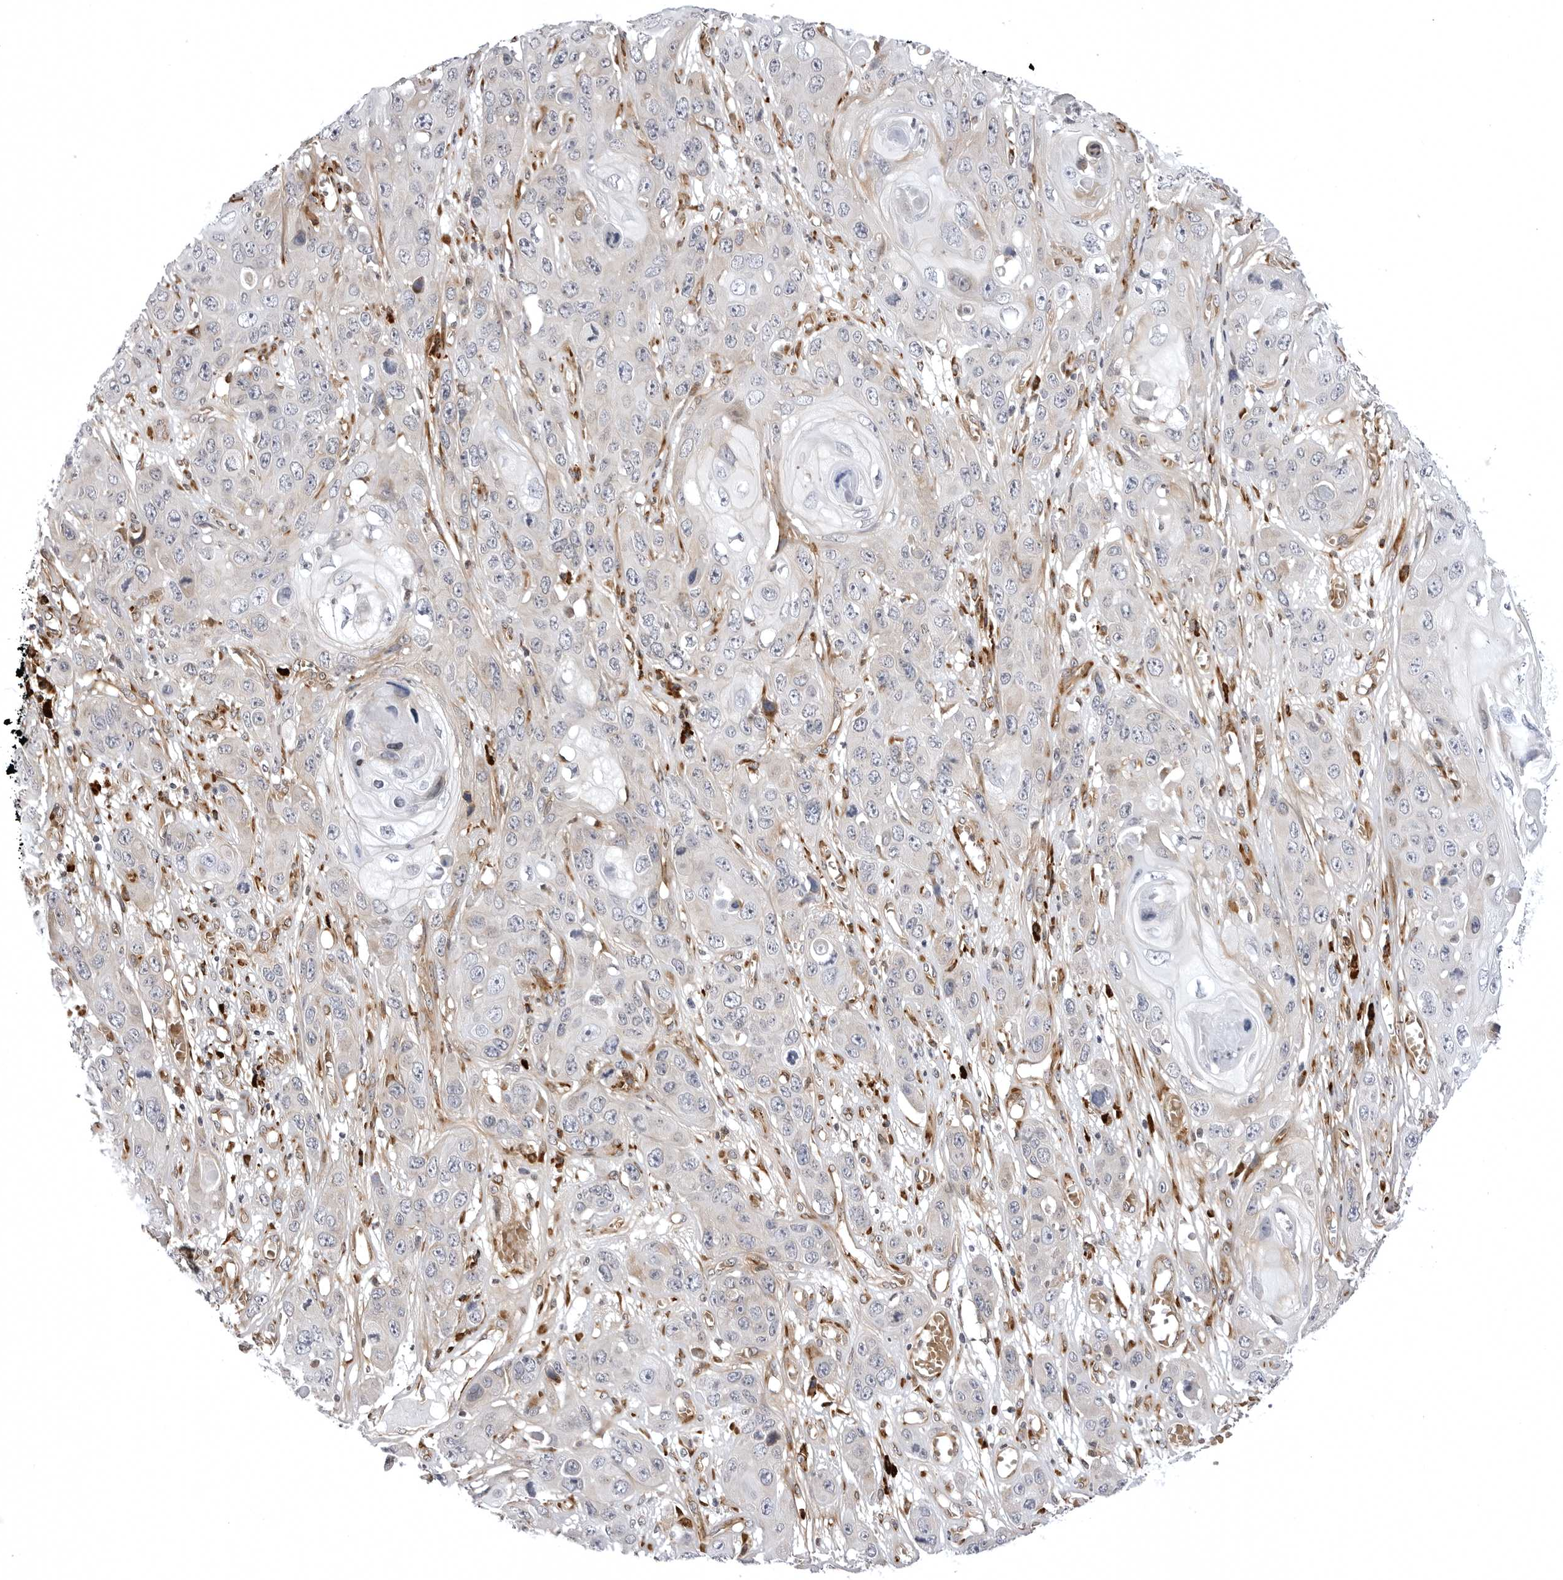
{"staining": {"intensity": "negative", "quantity": "none", "location": "none"}, "tissue": "skin cancer", "cell_type": "Tumor cells", "image_type": "cancer", "snomed": [{"axis": "morphology", "description": "Squamous cell carcinoma, NOS"}, {"axis": "topography", "description": "Skin"}], "caption": "IHC of skin cancer (squamous cell carcinoma) reveals no positivity in tumor cells.", "gene": "ARL5A", "patient": {"sex": "male", "age": 55}}